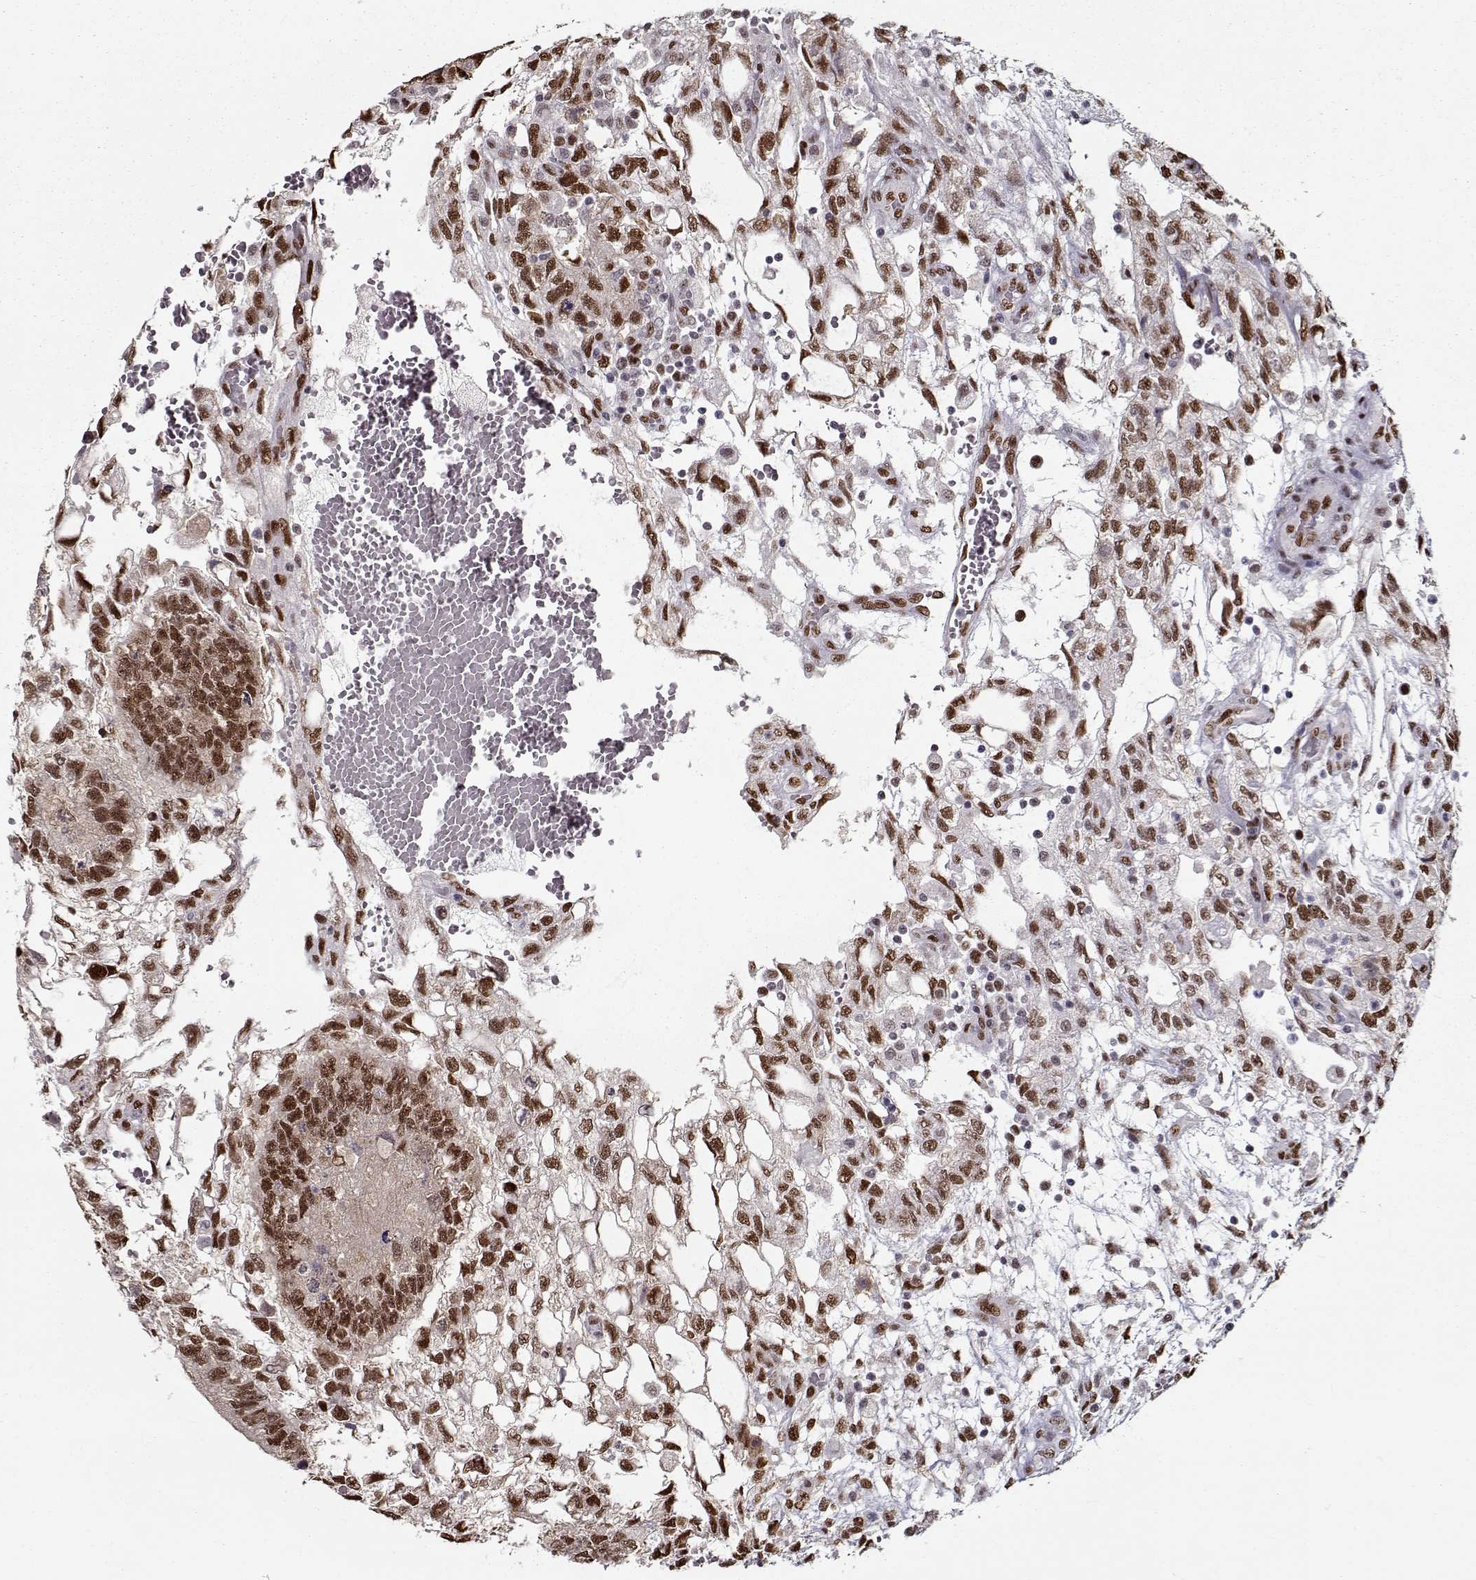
{"staining": {"intensity": "moderate", "quantity": ">75%", "location": "nuclear"}, "tissue": "testis cancer", "cell_type": "Tumor cells", "image_type": "cancer", "snomed": [{"axis": "morphology", "description": "Carcinoma, Embryonal, NOS"}, {"axis": "topography", "description": "Testis"}], "caption": "Testis cancer was stained to show a protein in brown. There is medium levels of moderate nuclear expression in approximately >75% of tumor cells. Using DAB (3,3'-diaminobenzidine) (brown) and hematoxylin (blue) stains, captured at high magnification using brightfield microscopy.", "gene": "PRMT8", "patient": {"sex": "male", "age": 32}}